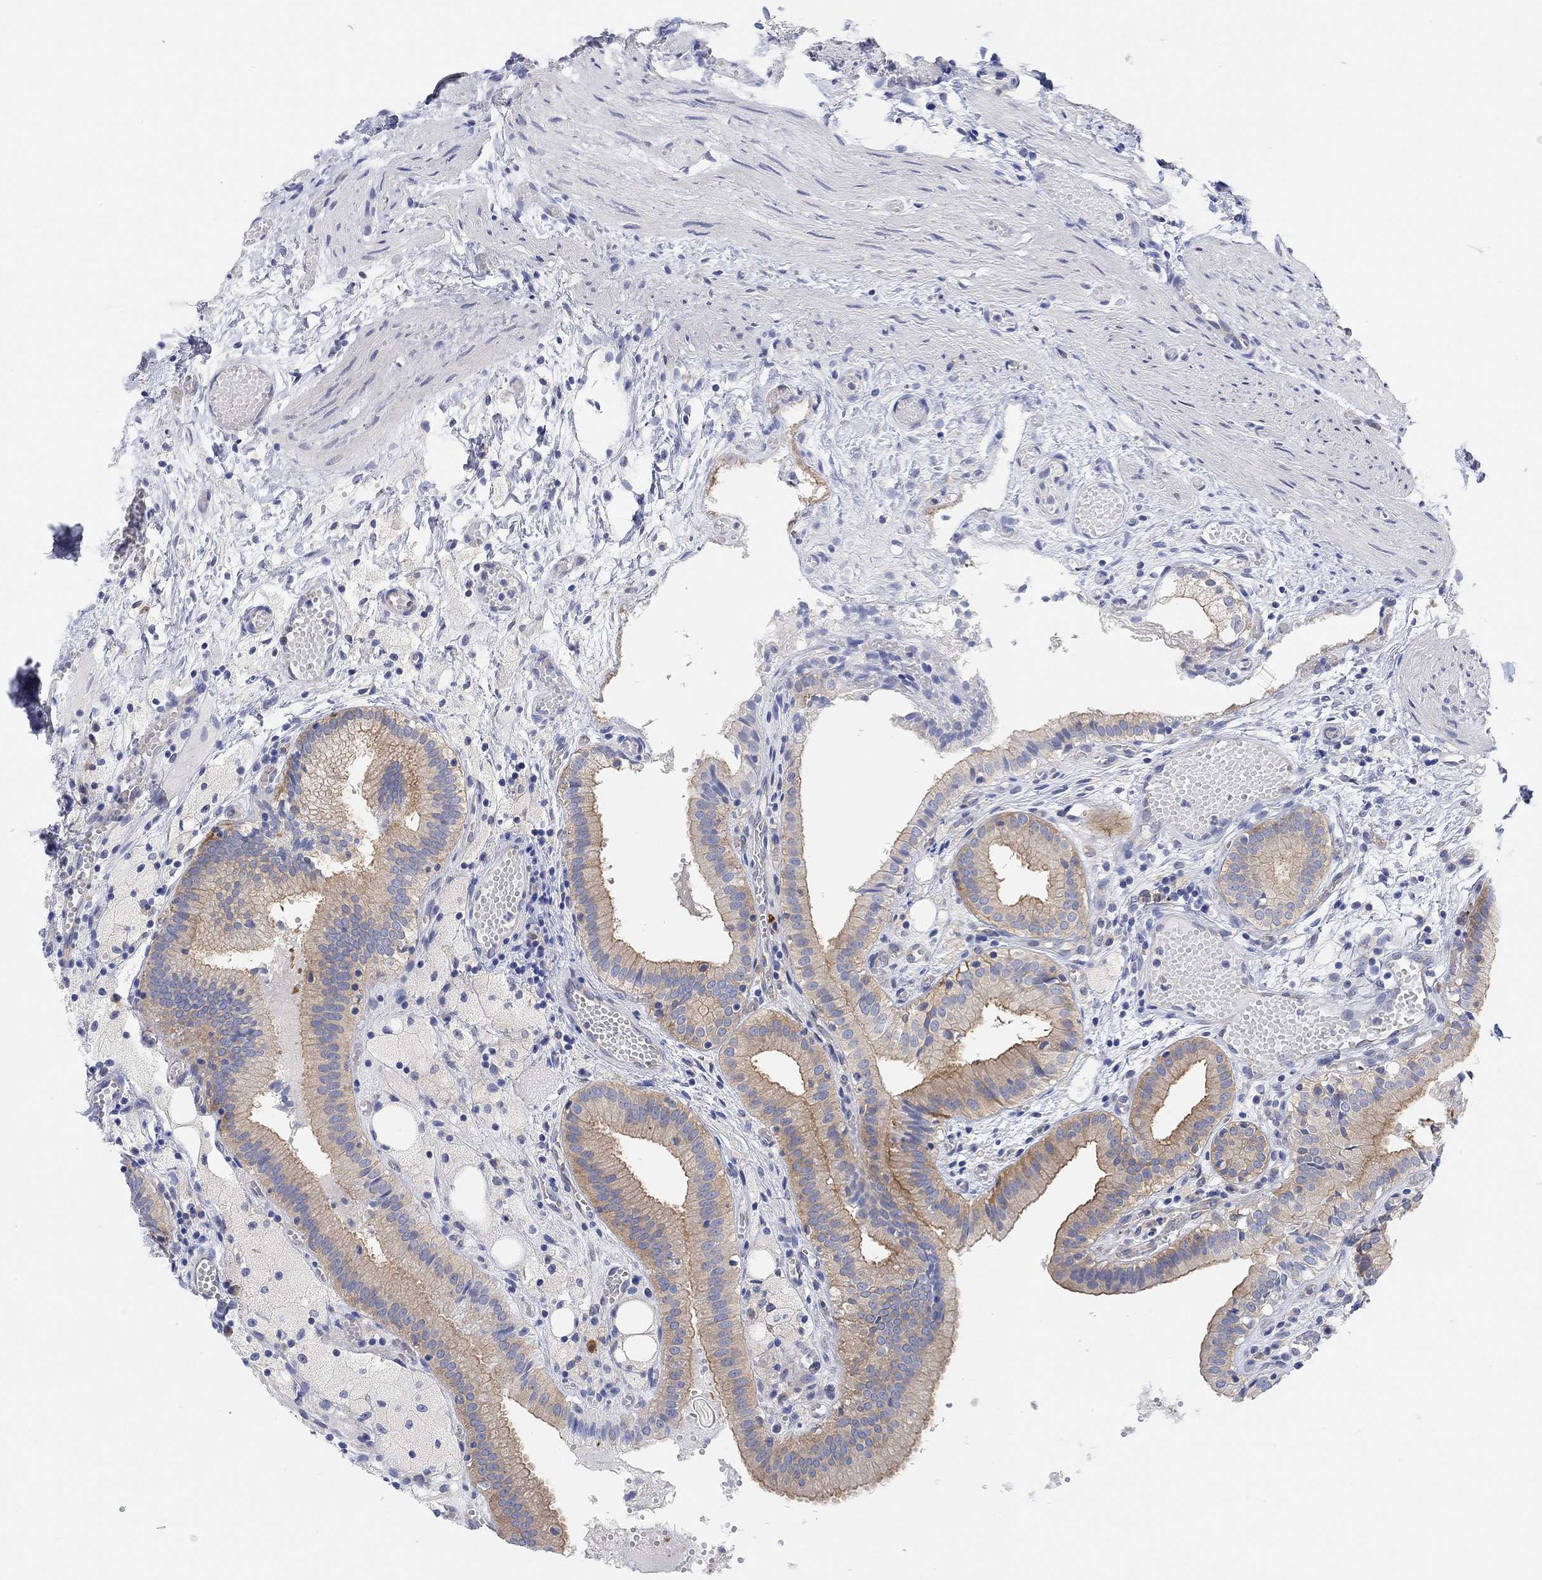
{"staining": {"intensity": "moderate", "quantity": "<25%", "location": "cytoplasmic/membranous"}, "tissue": "gallbladder", "cell_type": "Glandular cells", "image_type": "normal", "snomed": [{"axis": "morphology", "description": "Normal tissue, NOS"}, {"axis": "topography", "description": "Gallbladder"}], "caption": "Benign gallbladder was stained to show a protein in brown. There is low levels of moderate cytoplasmic/membranous expression in about <25% of glandular cells. (DAB (3,3'-diaminobenzidine) IHC with brightfield microscopy, high magnification).", "gene": "RGS1", "patient": {"sex": "female", "age": 24}}